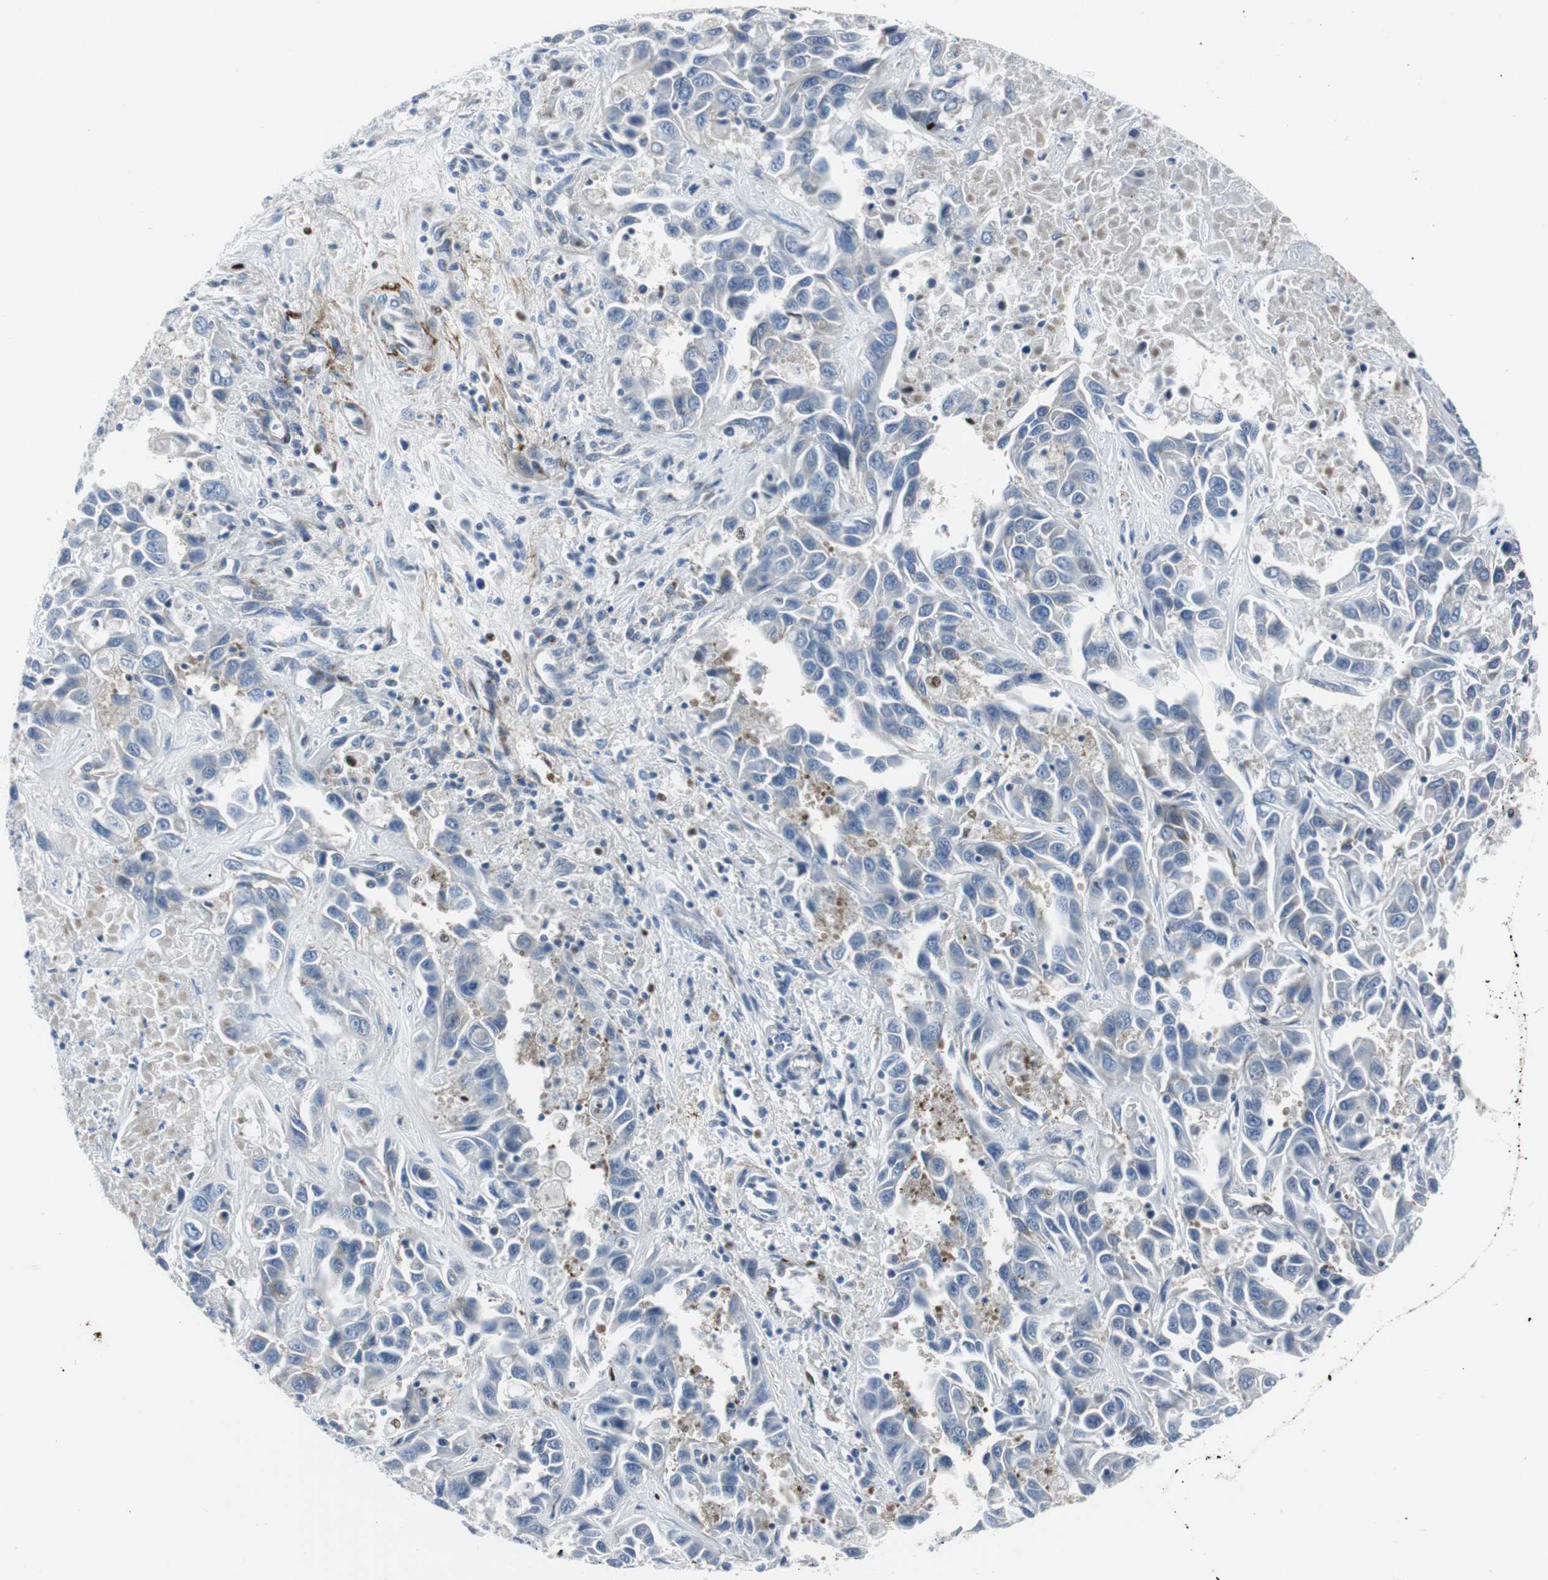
{"staining": {"intensity": "negative", "quantity": "none", "location": "none"}, "tissue": "liver cancer", "cell_type": "Tumor cells", "image_type": "cancer", "snomed": [{"axis": "morphology", "description": "Cholangiocarcinoma"}, {"axis": "topography", "description": "Liver"}], "caption": "Immunohistochemistry photomicrograph of neoplastic tissue: human liver cancer stained with DAB (3,3'-diaminobenzidine) demonstrates no significant protein positivity in tumor cells.", "gene": "BBC3", "patient": {"sex": "female", "age": 52}}